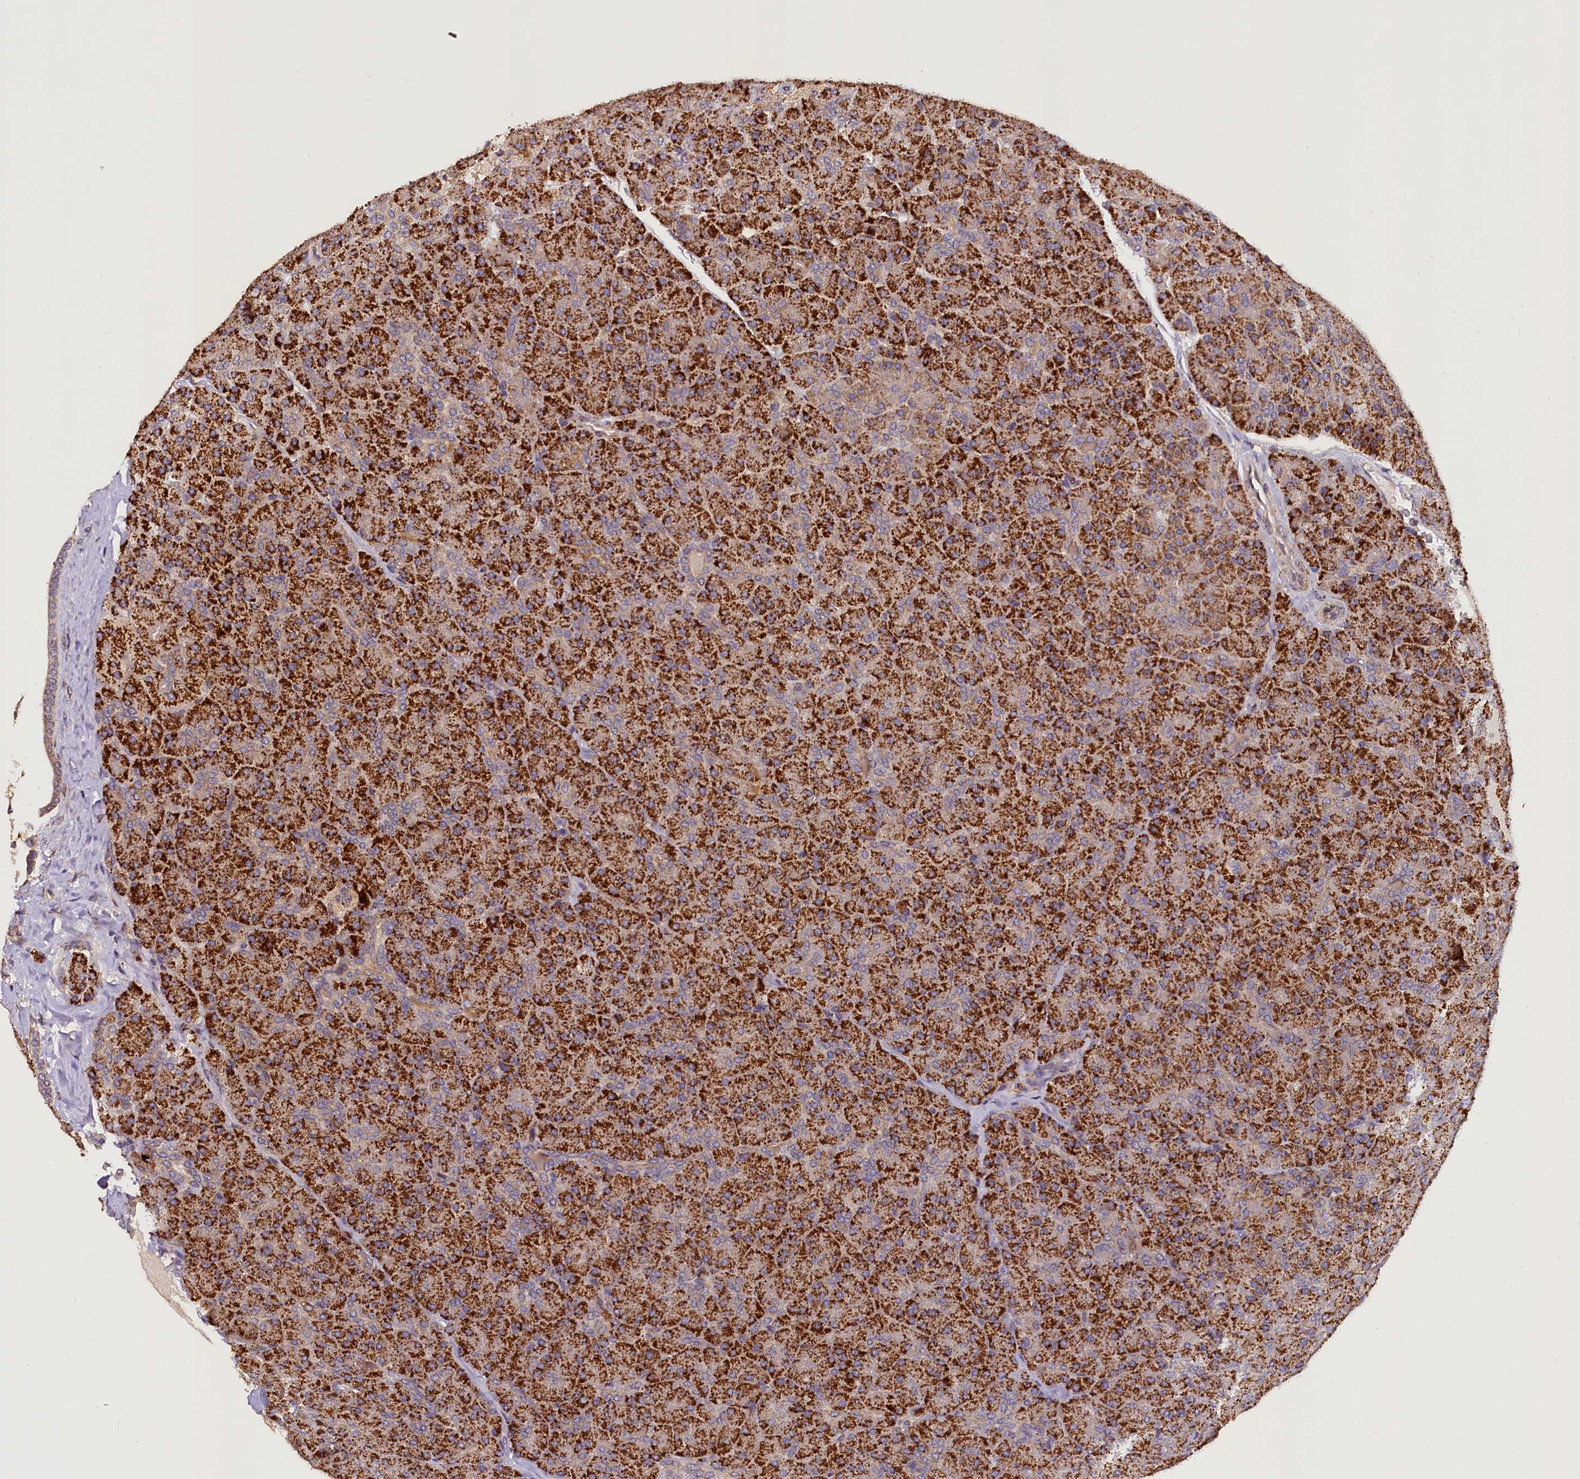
{"staining": {"intensity": "strong", "quantity": "25%-75%", "location": "cytoplasmic/membranous"}, "tissue": "pancreas", "cell_type": "Exocrine glandular cells", "image_type": "normal", "snomed": [{"axis": "morphology", "description": "Normal tissue, NOS"}, {"axis": "topography", "description": "Pancreas"}], "caption": "Immunohistochemical staining of unremarkable human pancreas exhibits high levels of strong cytoplasmic/membranous staining in about 25%-75% of exocrine glandular cells.", "gene": "SUPV3L1", "patient": {"sex": "male", "age": 36}}